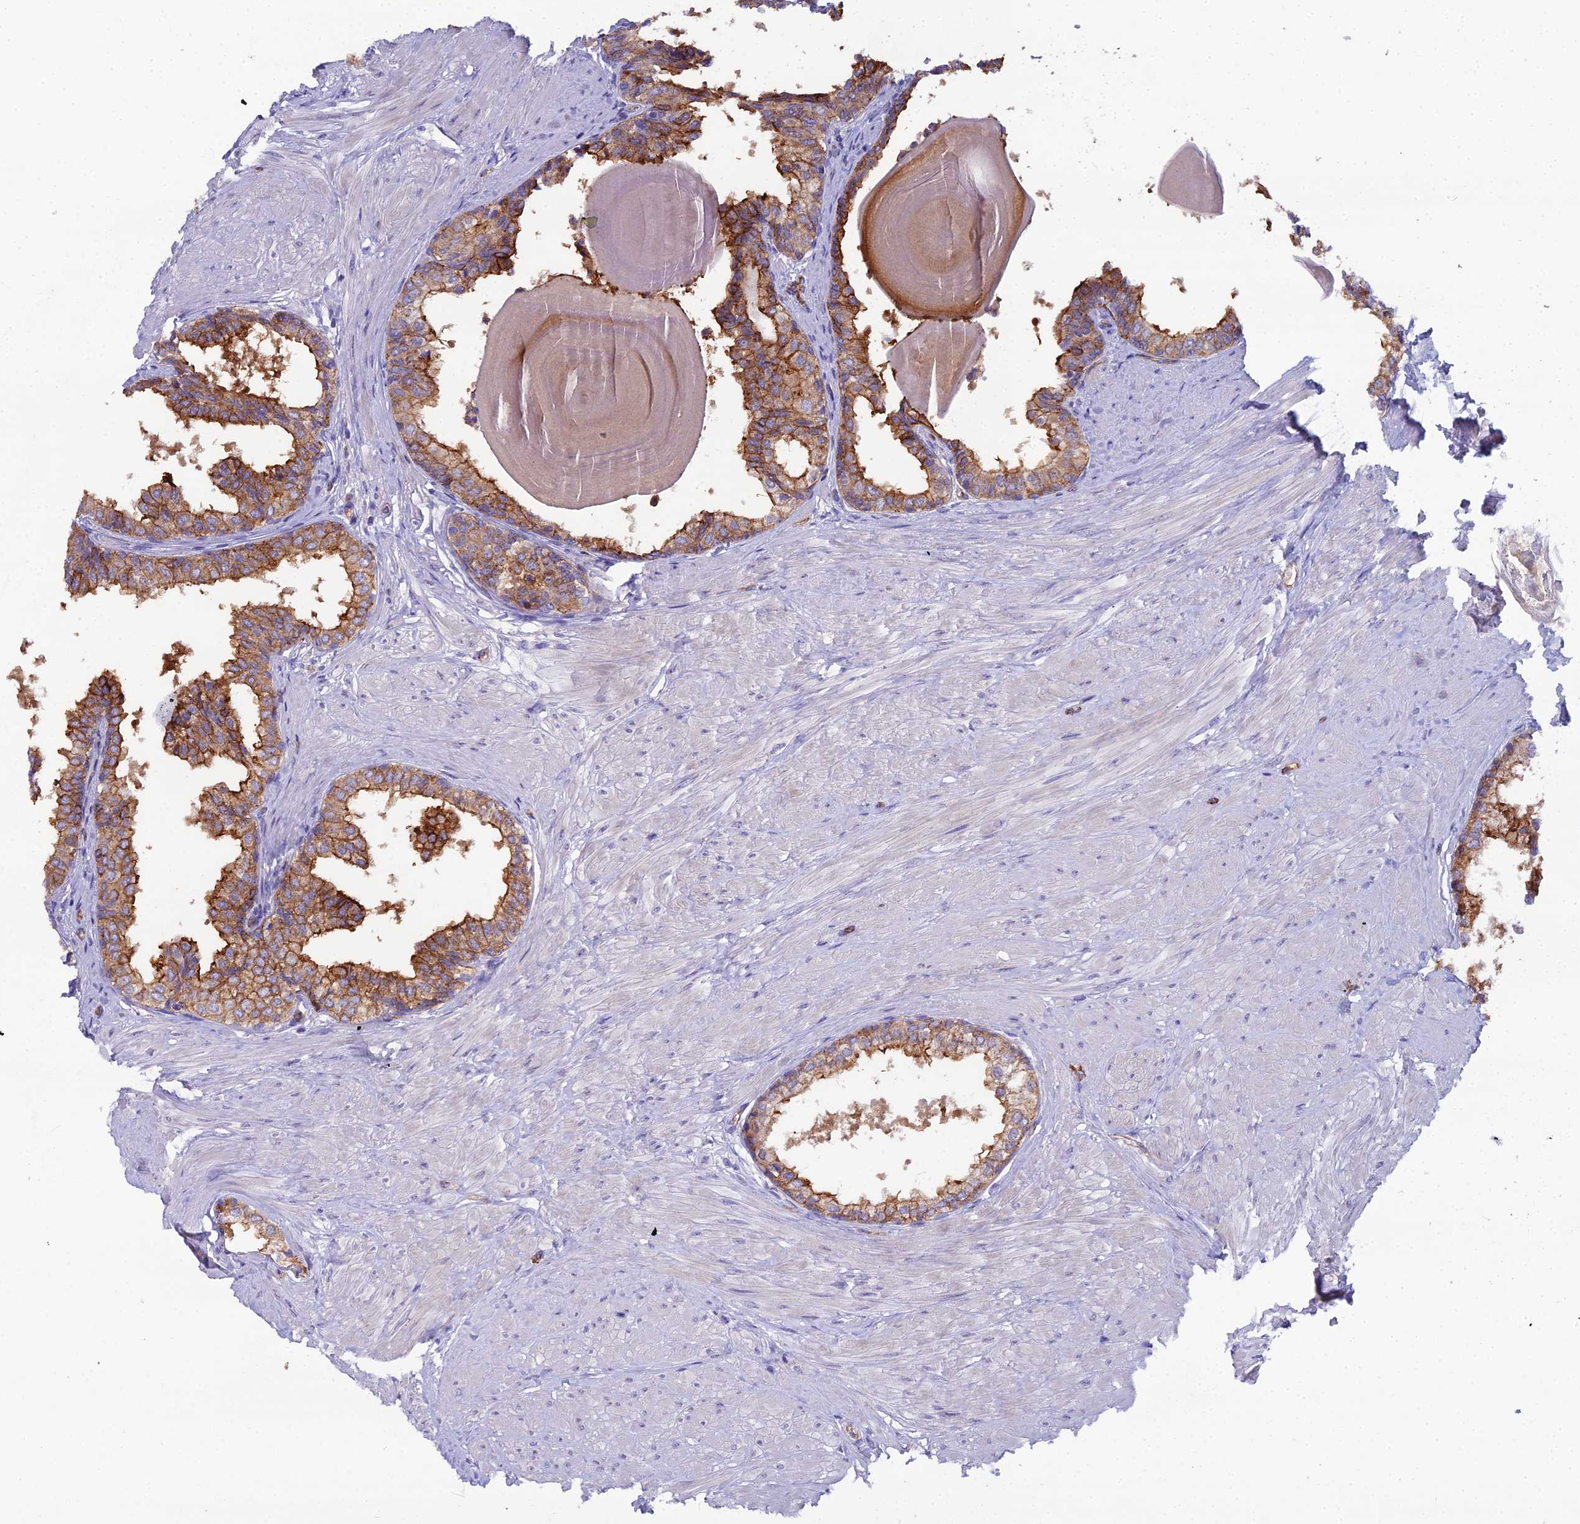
{"staining": {"intensity": "strong", "quantity": ">75%", "location": "cytoplasmic/membranous"}, "tissue": "prostate", "cell_type": "Glandular cells", "image_type": "normal", "snomed": [{"axis": "morphology", "description": "Normal tissue, NOS"}, {"axis": "topography", "description": "Prostate"}], "caption": "Strong cytoplasmic/membranous staining is seen in about >75% of glandular cells in unremarkable prostate.", "gene": "CFAP47", "patient": {"sex": "male", "age": 48}}